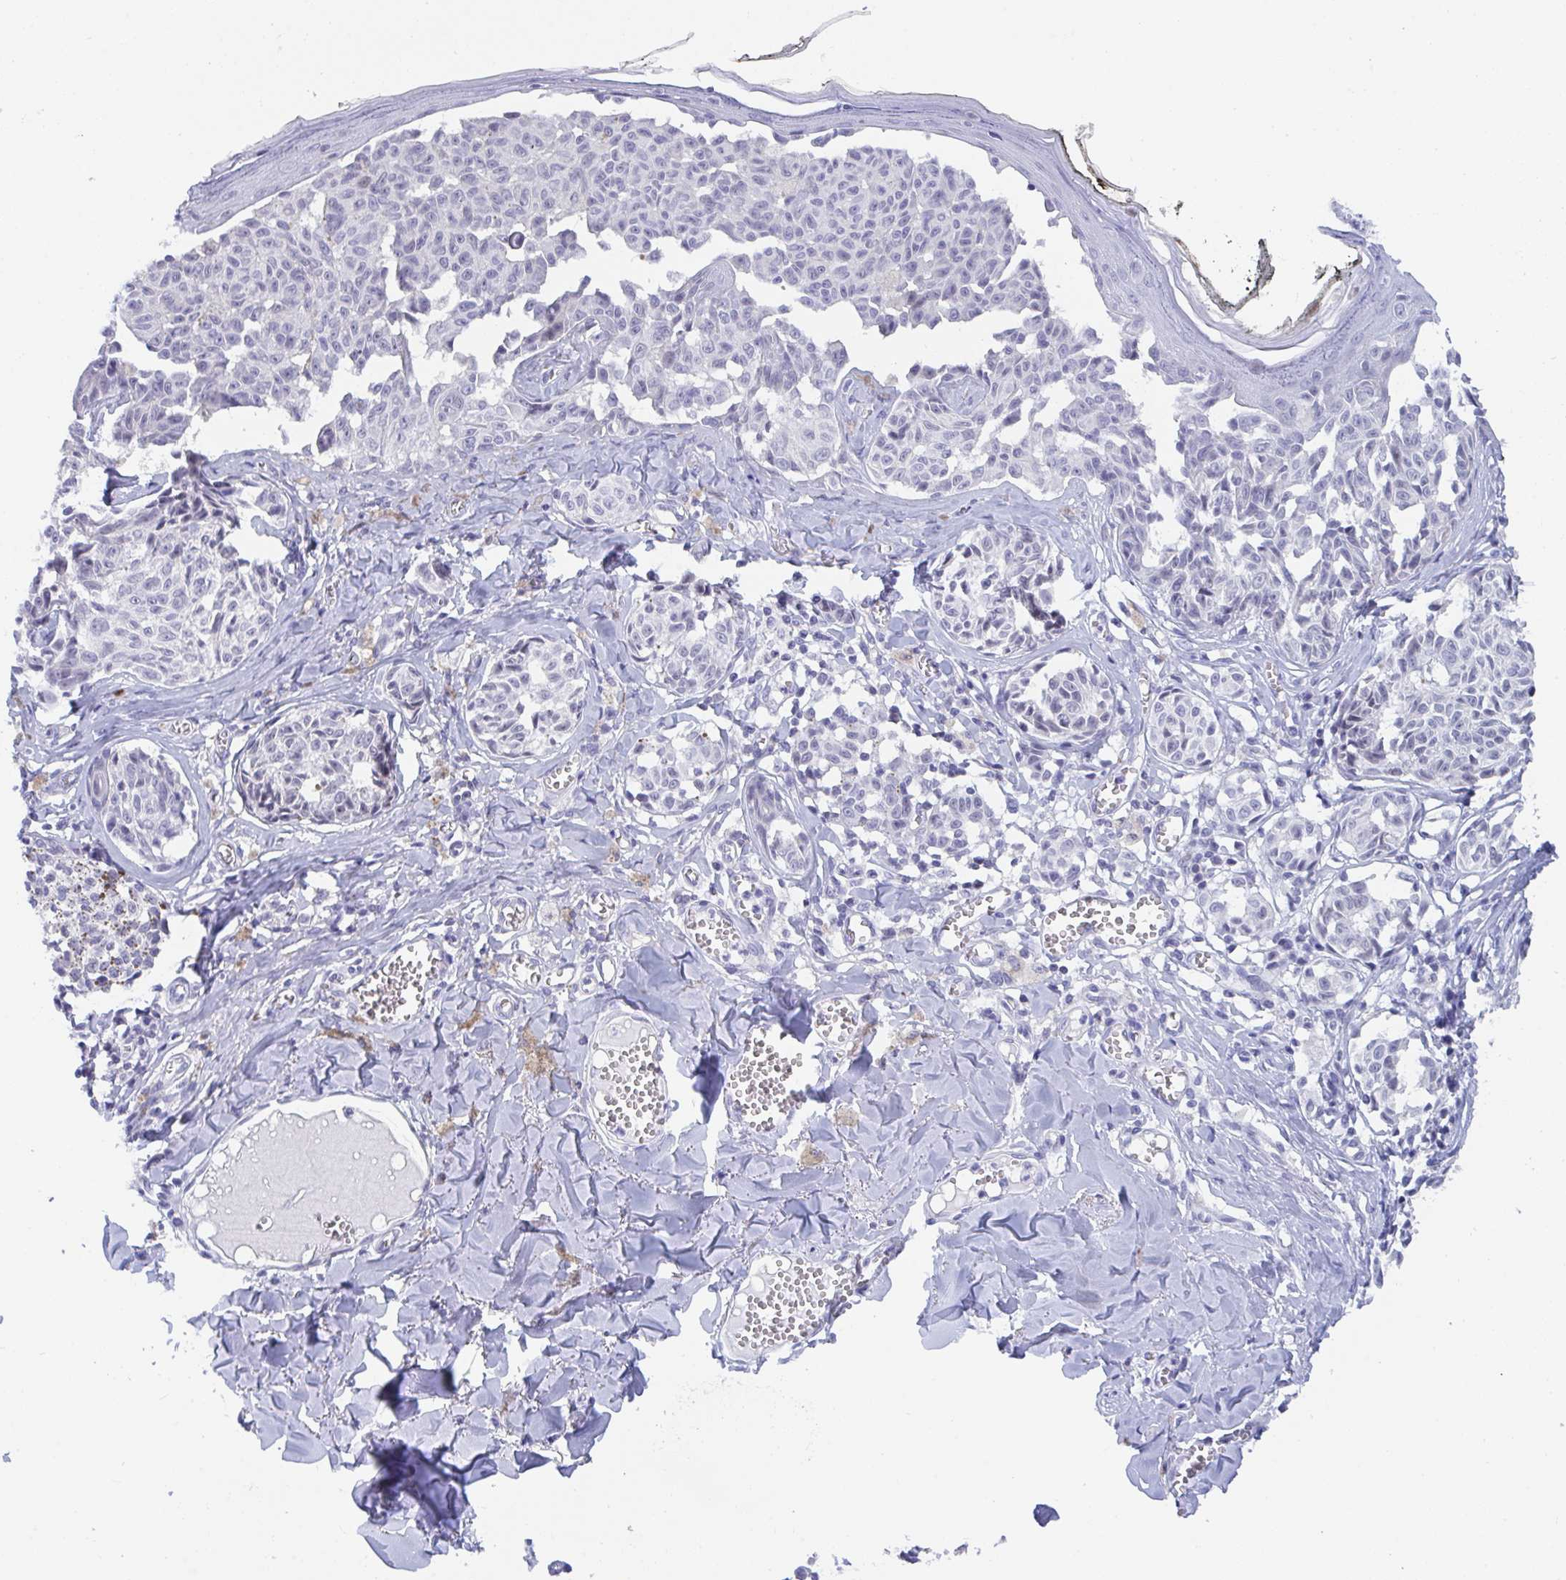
{"staining": {"intensity": "negative", "quantity": "none", "location": "none"}, "tissue": "melanoma", "cell_type": "Tumor cells", "image_type": "cancer", "snomed": [{"axis": "morphology", "description": "Malignant melanoma, NOS"}, {"axis": "topography", "description": "Skin"}], "caption": "Immunohistochemistry of human malignant melanoma displays no positivity in tumor cells. (Stains: DAB (3,3'-diaminobenzidine) IHC with hematoxylin counter stain, Microscopy: brightfield microscopy at high magnification).", "gene": "BMAL2", "patient": {"sex": "female", "age": 43}}